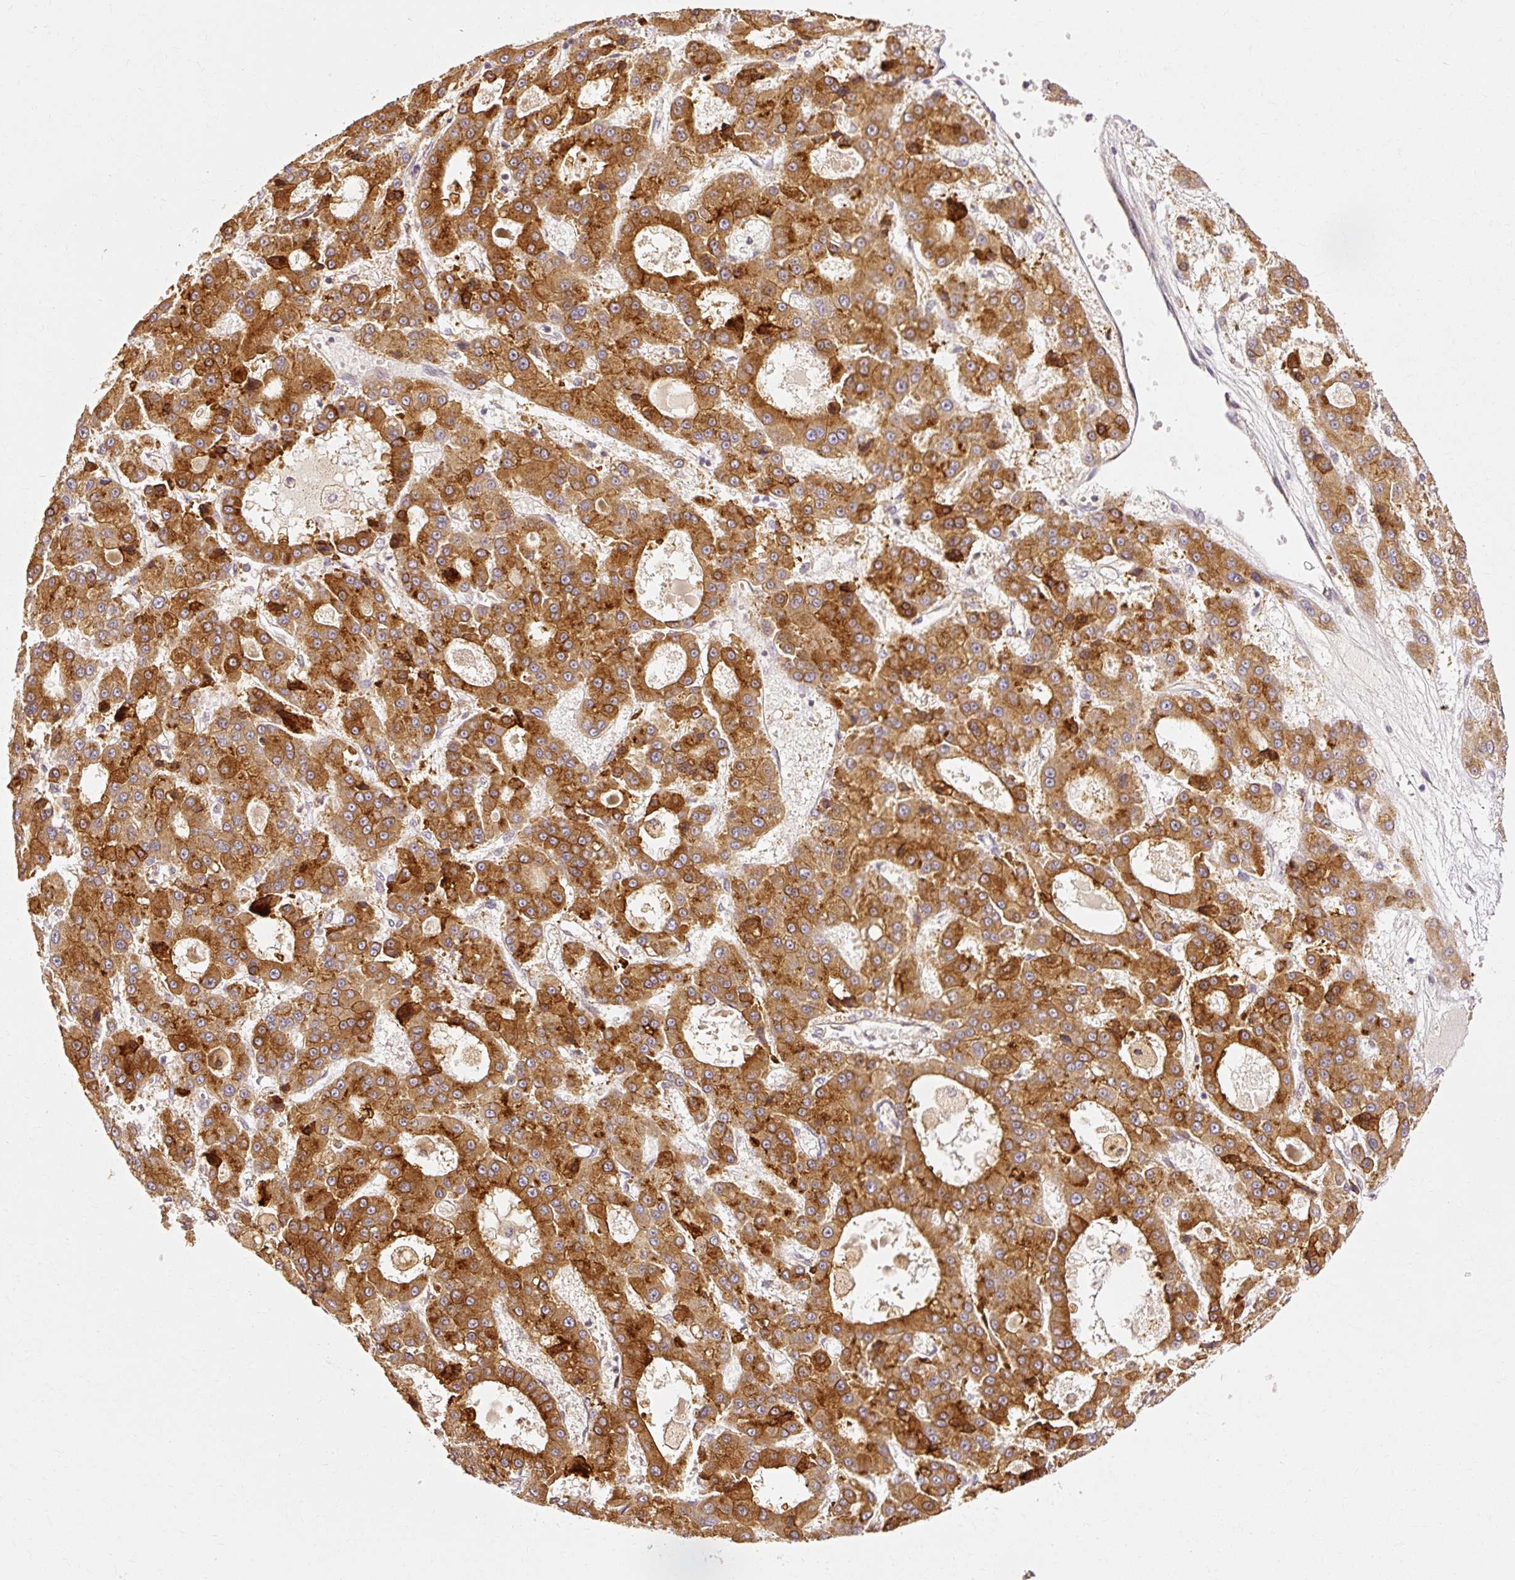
{"staining": {"intensity": "strong", "quantity": ">75%", "location": "cytoplasmic/membranous"}, "tissue": "liver cancer", "cell_type": "Tumor cells", "image_type": "cancer", "snomed": [{"axis": "morphology", "description": "Carcinoma, Hepatocellular, NOS"}, {"axis": "topography", "description": "Liver"}], "caption": "Immunohistochemistry (IHC) staining of hepatocellular carcinoma (liver), which reveals high levels of strong cytoplasmic/membranous staining in approximately >75% of tumor cells indicating strong cytoplasmic/membranous protein staining. The staining was performed using DAB (3,3'-diaminobenzidine) (brown) for protein detection and nuclei were counterstained in hematoxylin (blue).", "gene": "NAPA", "patient": {"sex": "male", "age": 70}}